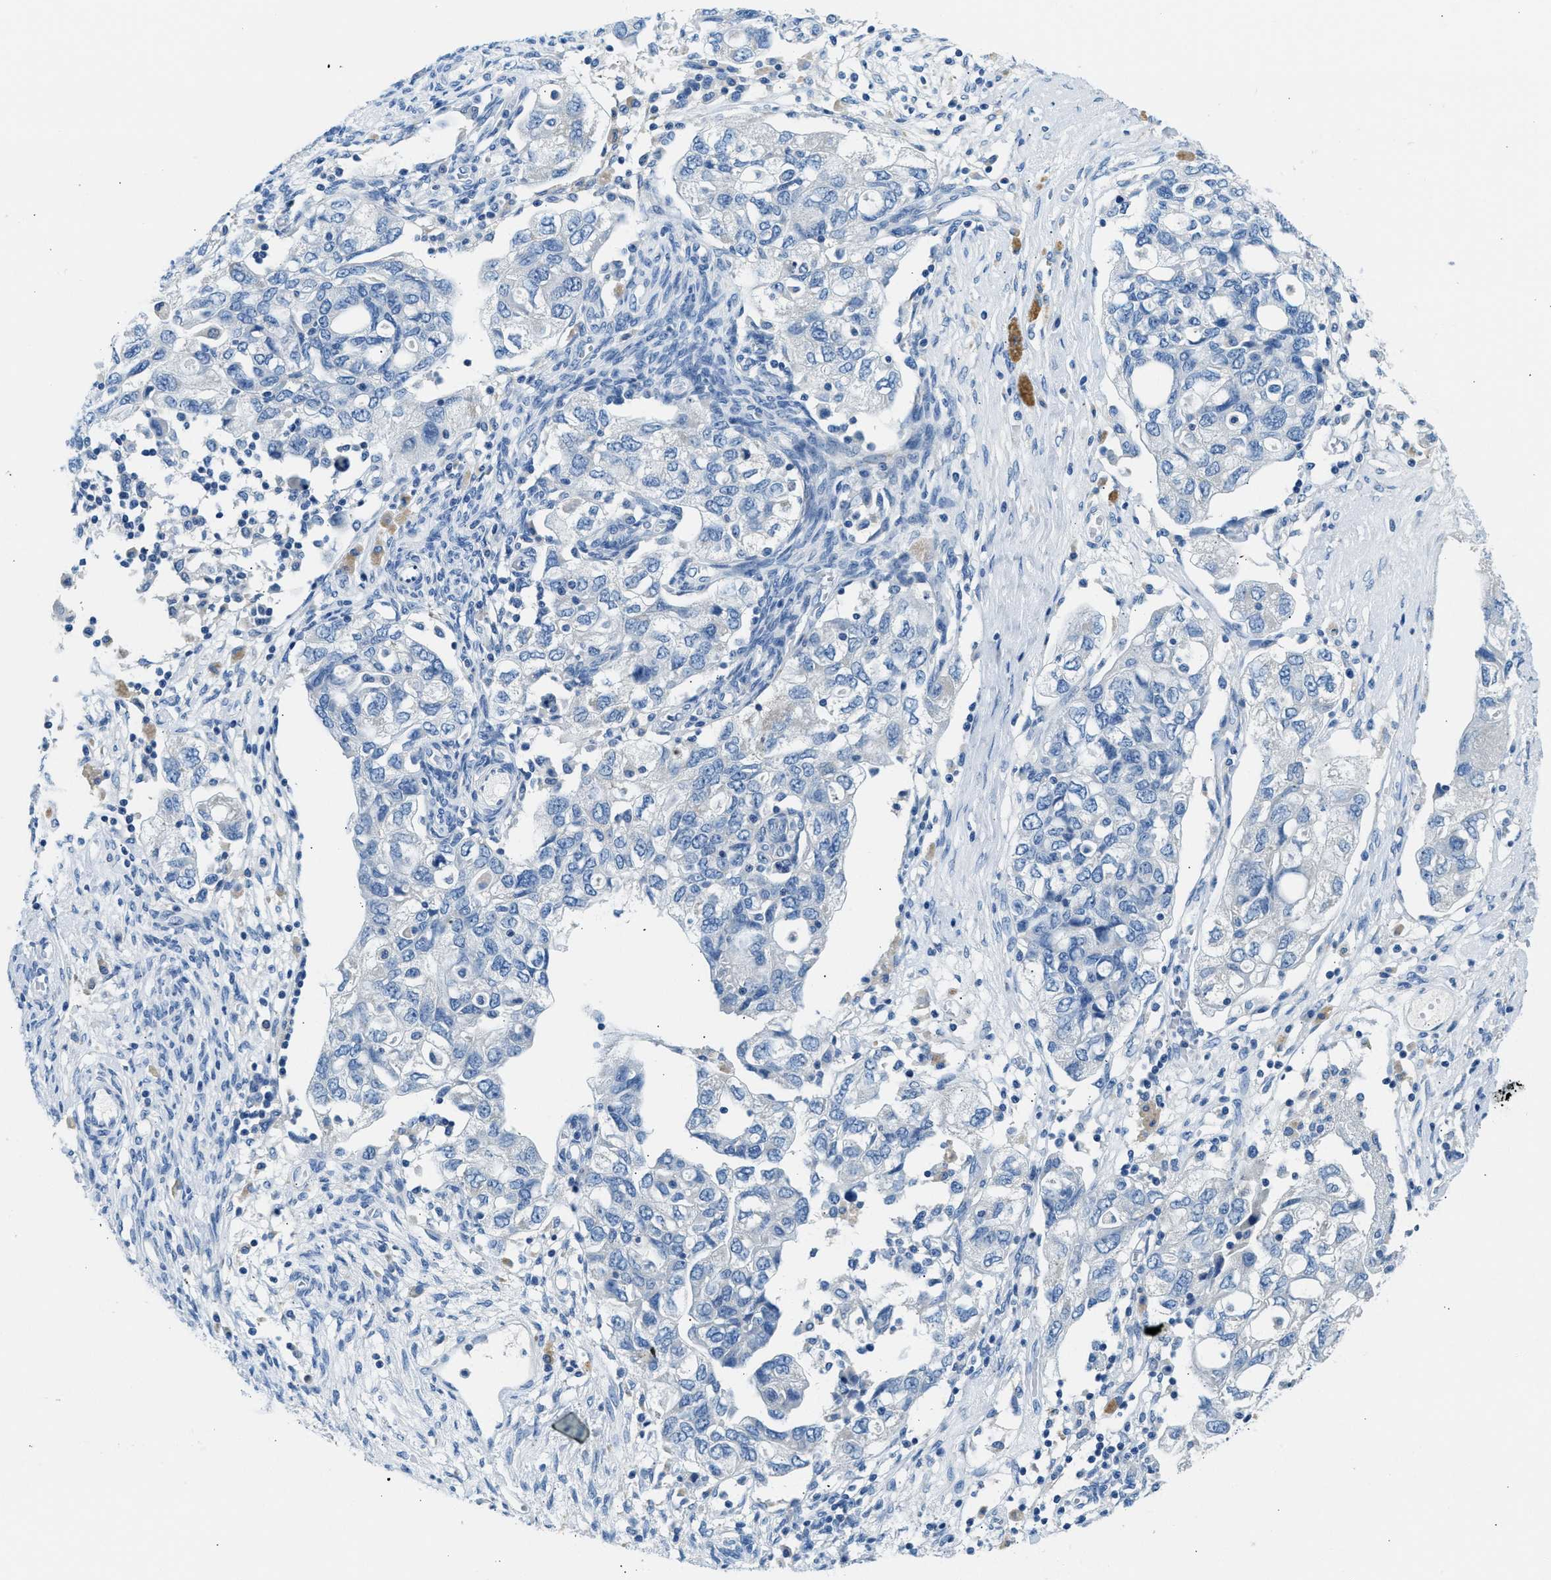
{"staining": {"intensity": "negative", "quantity": "none", "location": "none"}, "tissue": "ovarian cancer", "cell_type": "Tumor cells", "image_type": "cancer", "snomed": [{"axis": "morphology", "description": "Carcinoma, NOS"}, {"axis": "morphology", "description": "Cystadenocarcinoma, serous, NOS"}, {"axis": "topography", "description": "Ovary"}], "caption": "The photomicrograph demonstrates no staining of tumor cells in carcinoma (ovarian).", "gene": "CLDN18", "patient": {"sex": "female", "age": 69}}